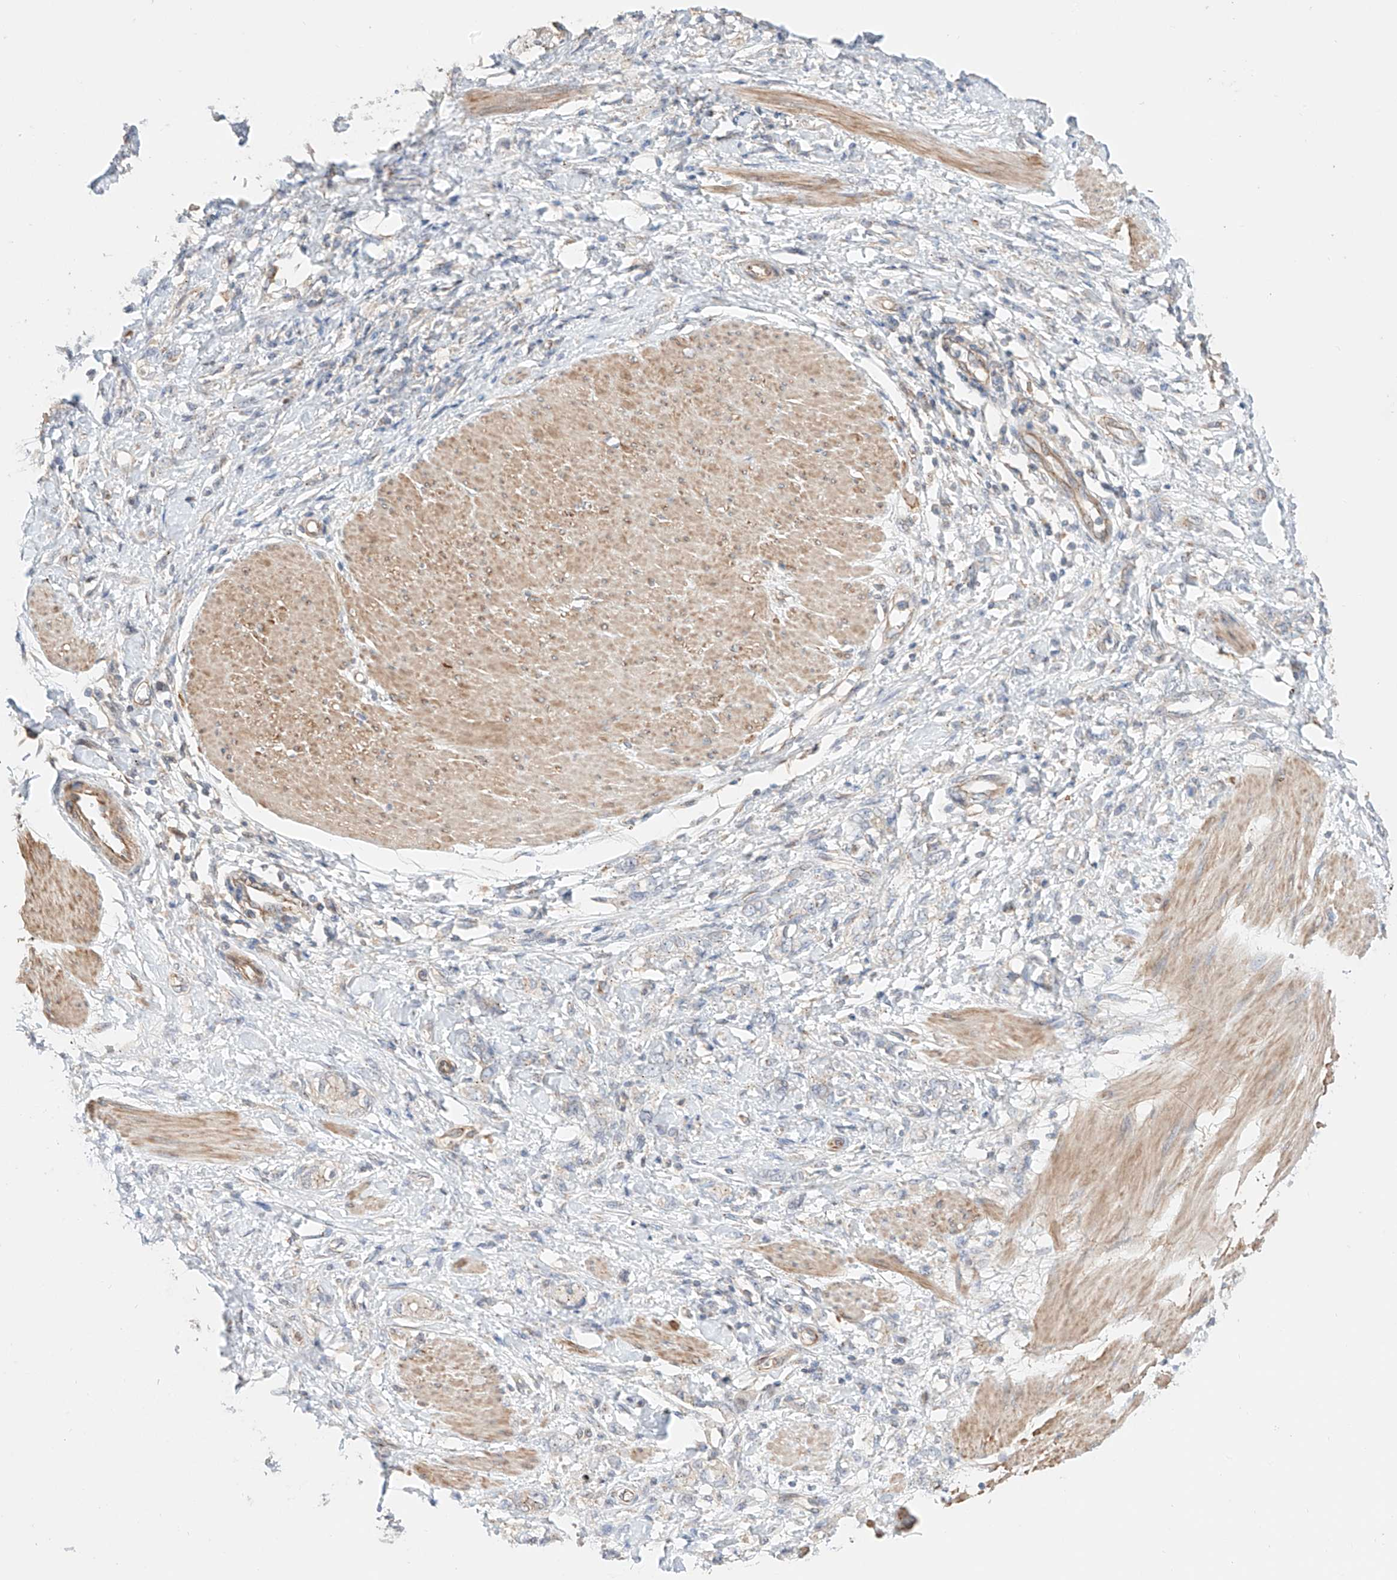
{"staining": {"intensity": "negative", "quantity": "none", "location": "none"}, "tissue": "stomach cancer", "cell_type": "Tumor cells", "image_type": "cancer", "snomed": [{"axis": "morphology", "description": "Adenocarcinoma, NOS"}, {"axis": "topography", "description": "Stomach"}], "caption": "A micrograph of stomach cancer stained for a protein reveals no brown staining in tumor cells.", "gene": "MOSPD1", "patient": {"sex": "female", "age": 76}}